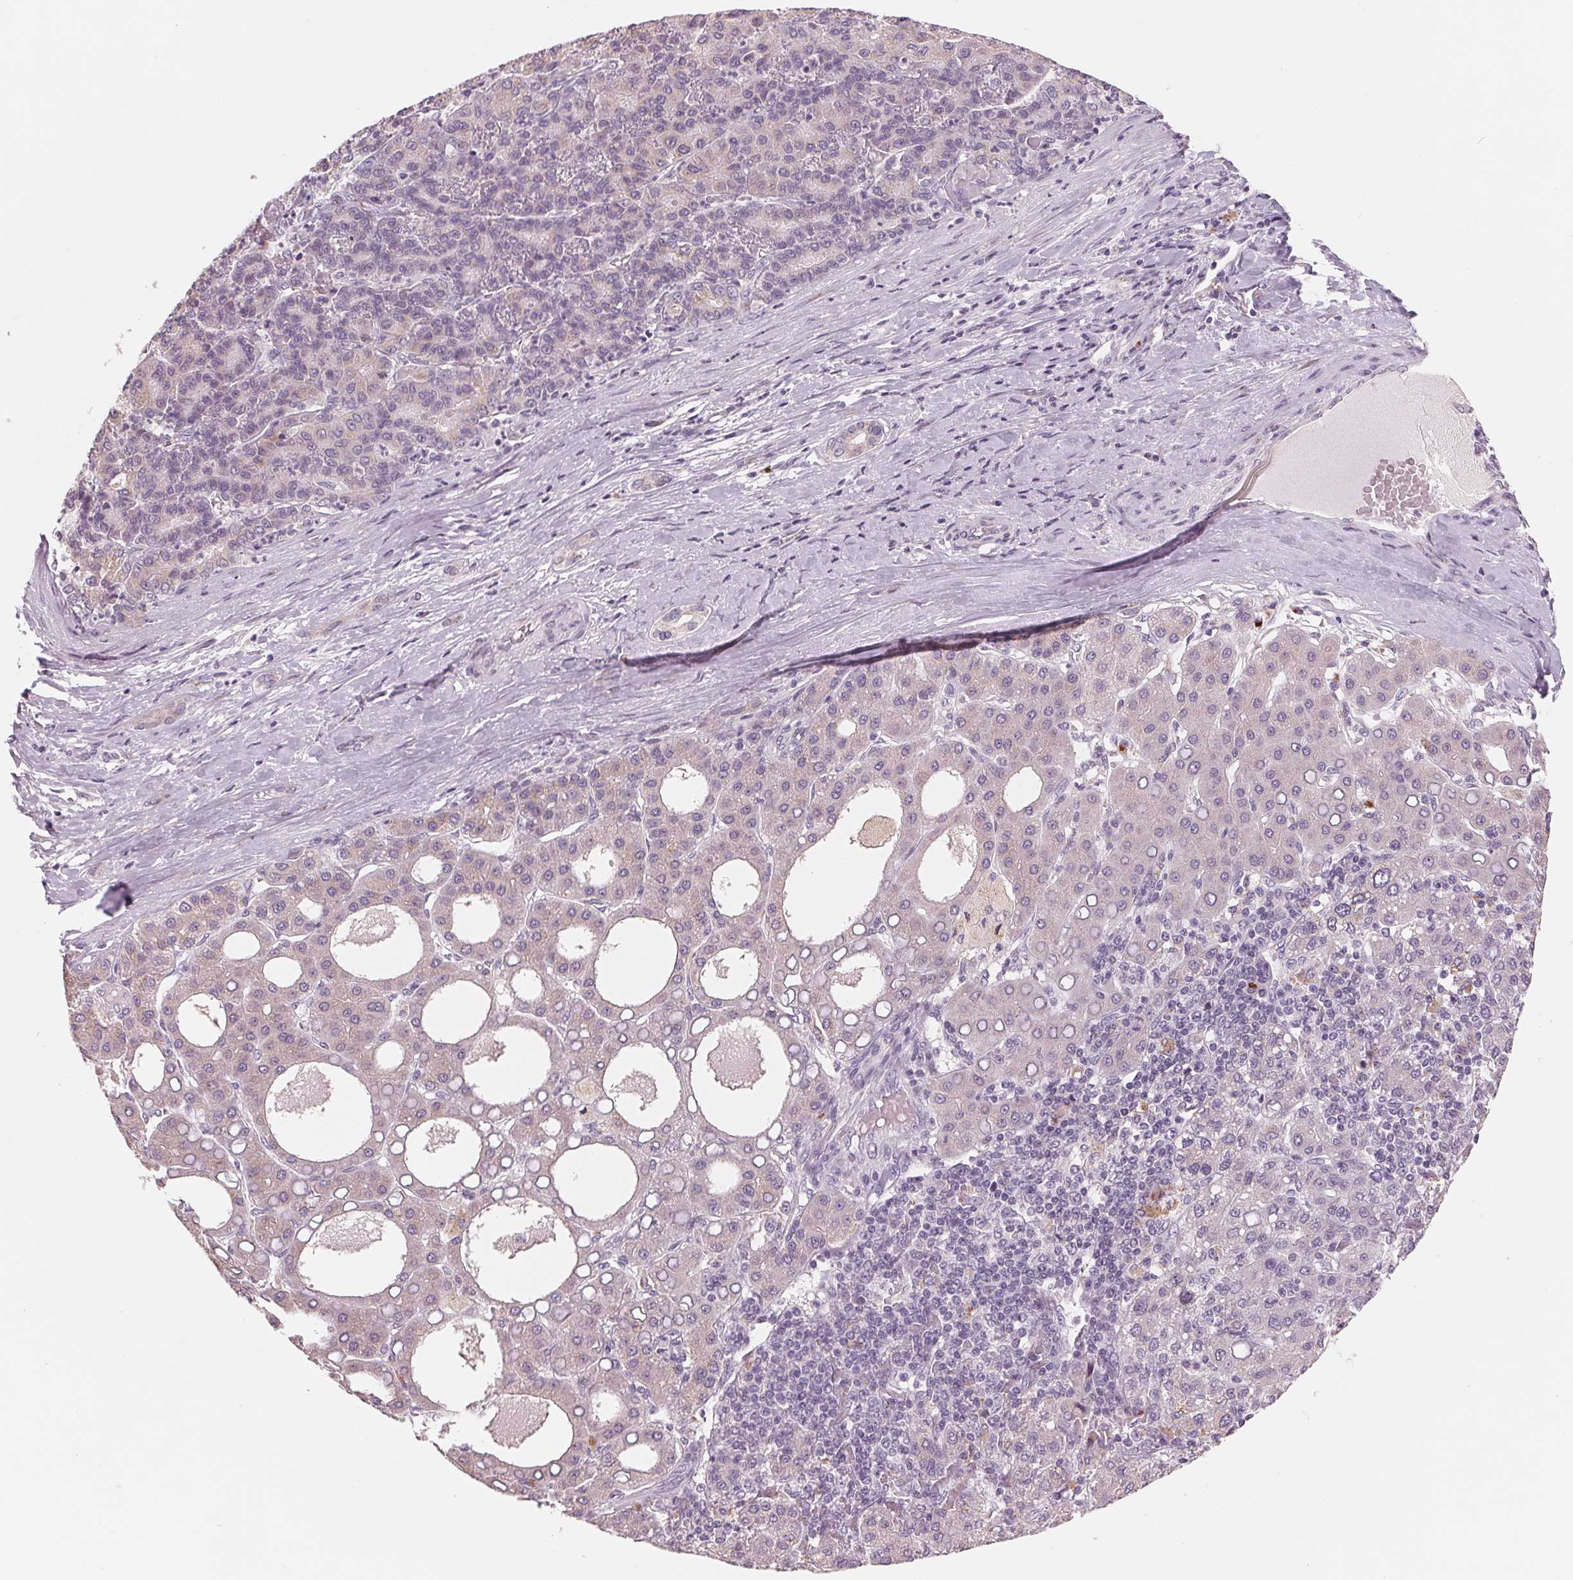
{"staining": {"intensity": "negative", "quantity": "none", "location": "none"}, "tissue": "liver cancer", "cell_type": "Tumor cells", "image_type": "cancer", "snomed": [{"axis": "morphology", "description": "Carcinoma, Hepatocellular, NOS"}, {"axis": "topography", "description": "Liver"}], "caption": "A high-resolution micrograph shows IHC staining of hepatocellular carcinoma (liver), which exhibits no significant expression in tumor cells.", "gene": "IL9R", "patient": {"sex": "male", "age": 65}}